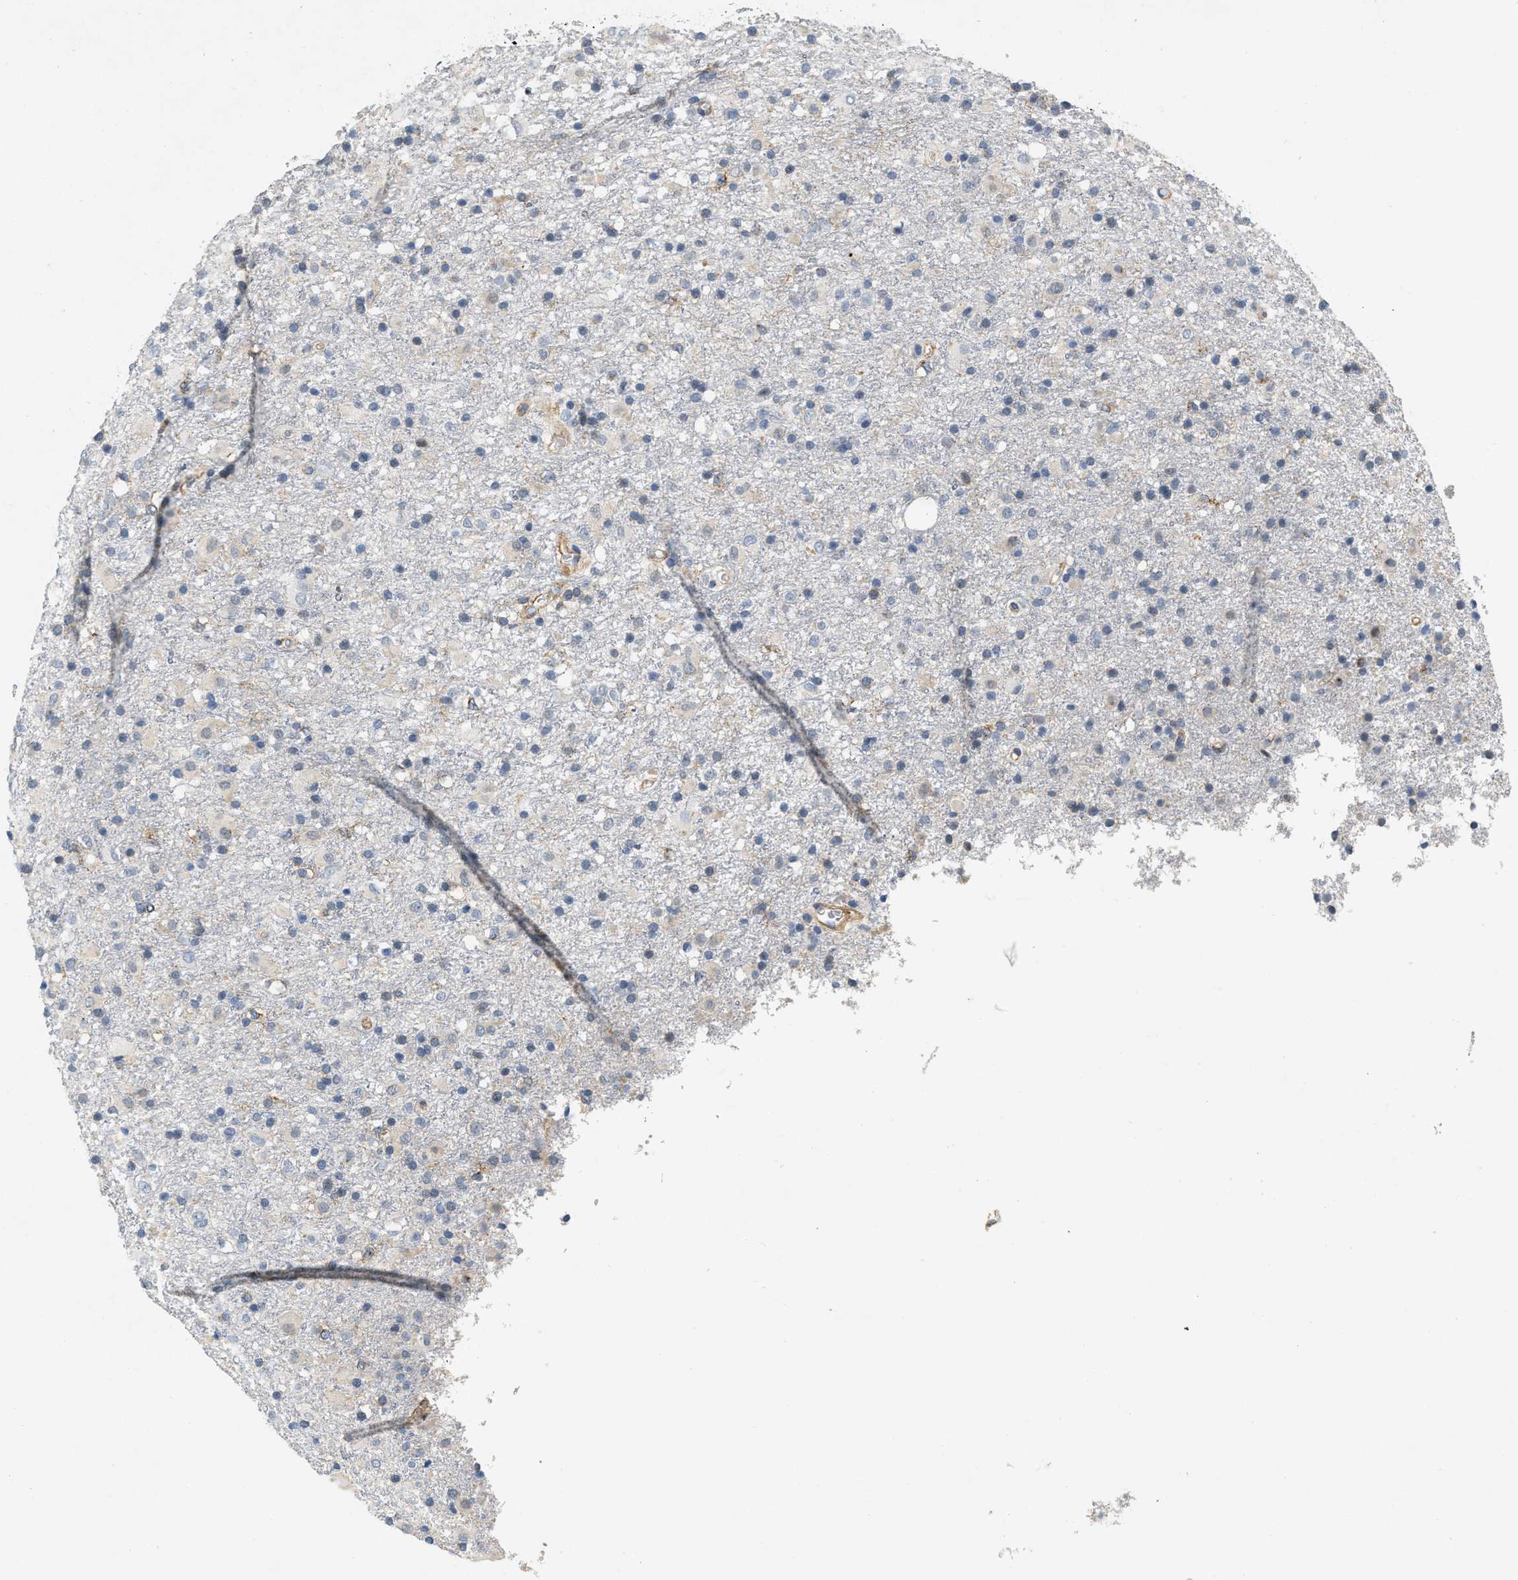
{"staining": {"intensity": "negative", "quantity": "none", "location": "none"}, "tissue": "glioma", "cell_type": "Tumor cells", "image_type": "cancer", "snomed": [{"axis": "morphology", "description": "Glioma, malignant, Low grade"}, {"axis": "topography", "description": "Brain"}], "caption": "IHC of human malignant glioma (low-grade) reveals no positivity in tumor cells.", "gene": "PDGFRA", "patient": {"sex": "male", "age": 65}}